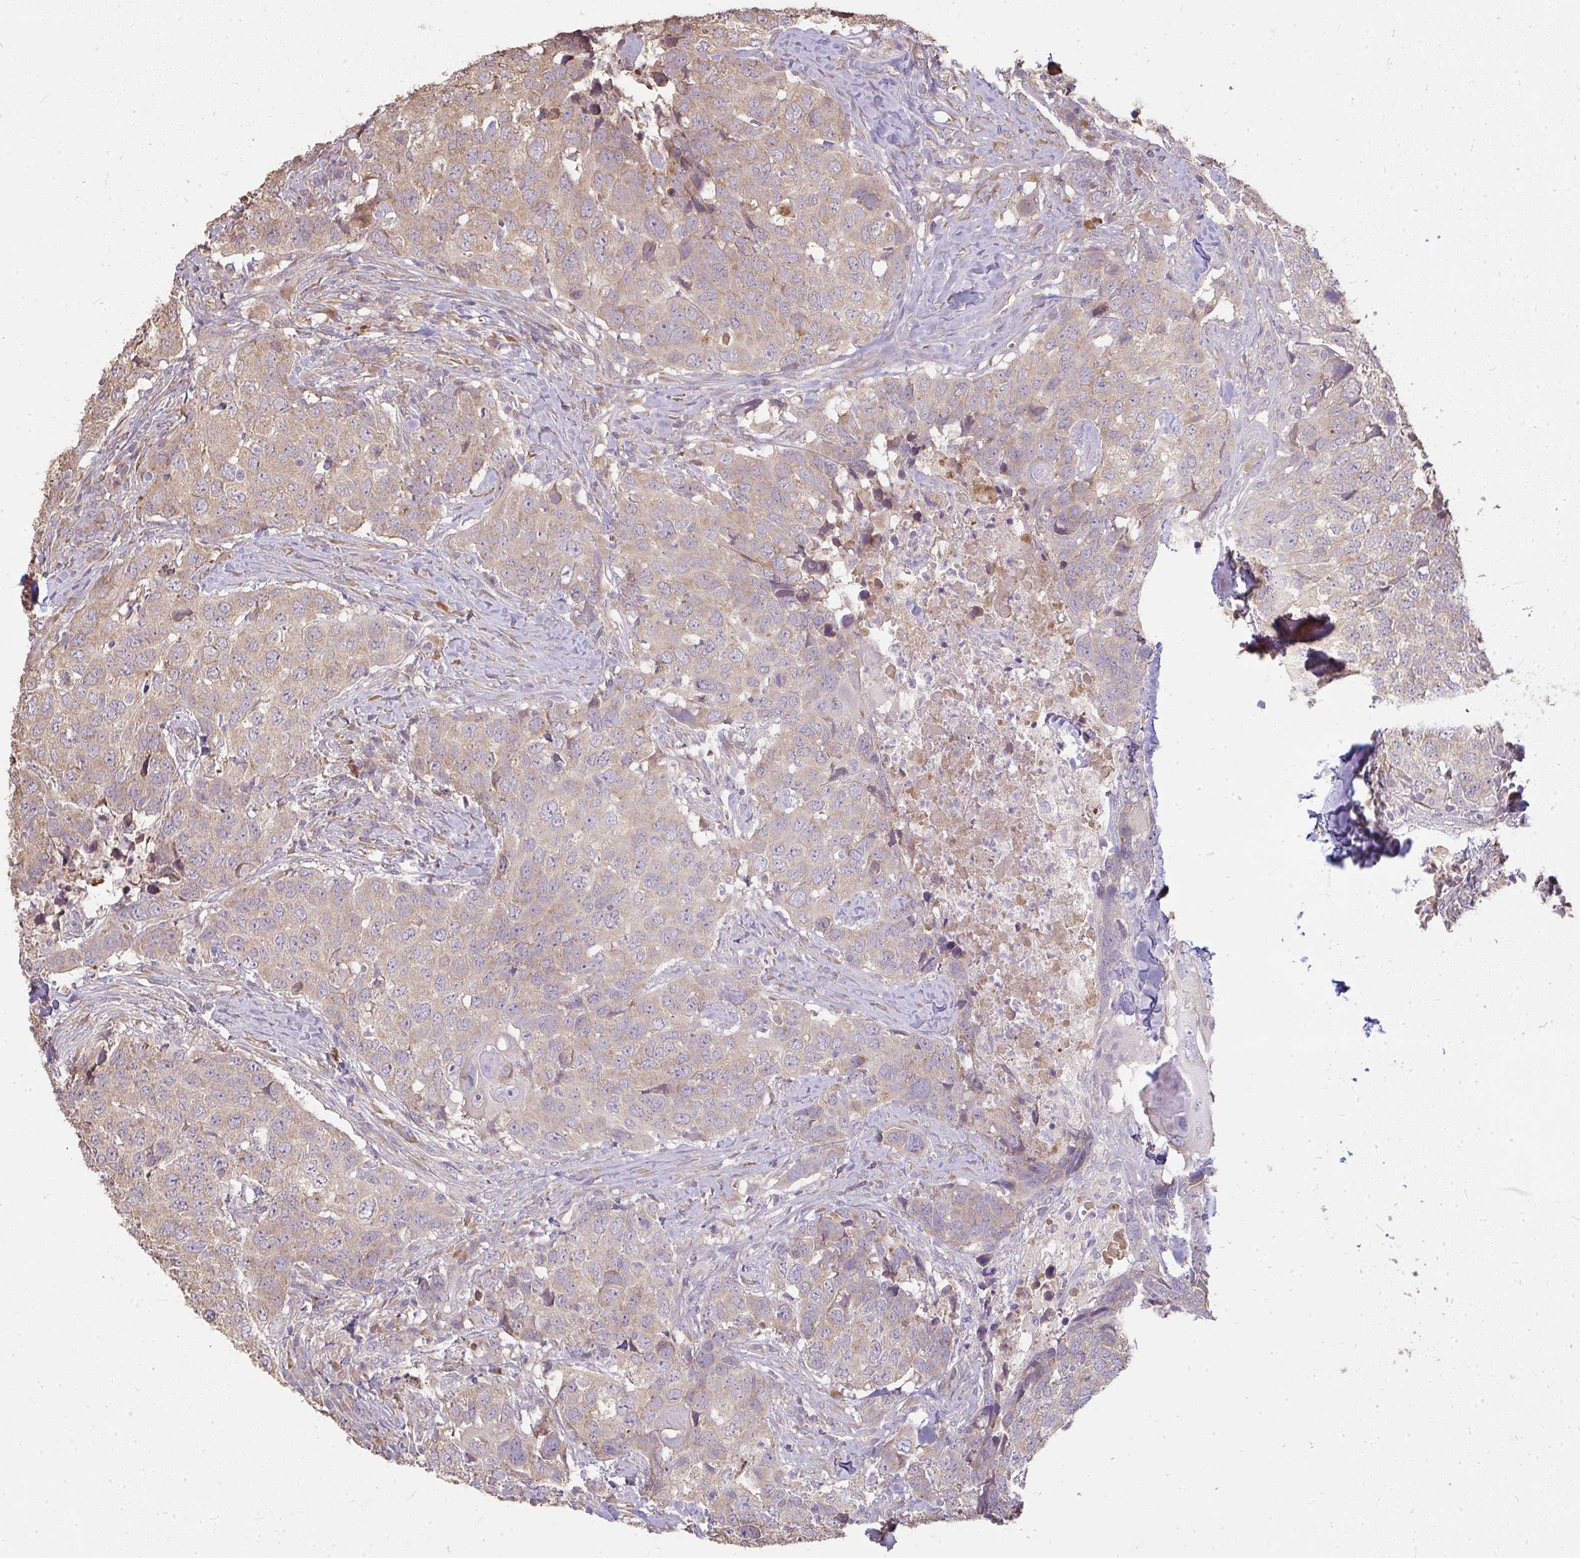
{"staining": {"intensity": "weak", "quantity": ">75%", "location": "cytoplasmic/membranous"}, "tissue": "head and neck cancer", "cell_type": "Tumor cells", "image_type": "cancer", "snomed": [{"axis": "morphology", "description": "Normal tissue, NOS"}, {"axis": "morphology", "description": "Squamous cell carcinoma, NOS"}, {"axis": "topography", "description": "Skeletal muscle"}, {"axis": "topography", "description": "Vascular tissue"}, {"axis": "topography", "description": "Peripheral nerve tissue"}, {"axis": "topography", "description": "Head-Neck"}], "caption": "Brown immunohistochemical staining in human head and neck cancer displays weak cytoplasmic/membranous expression in approximately >75% of tumor cells.", "gene": "BRINP3", "patient": {"sex": "male", "age": 66}}